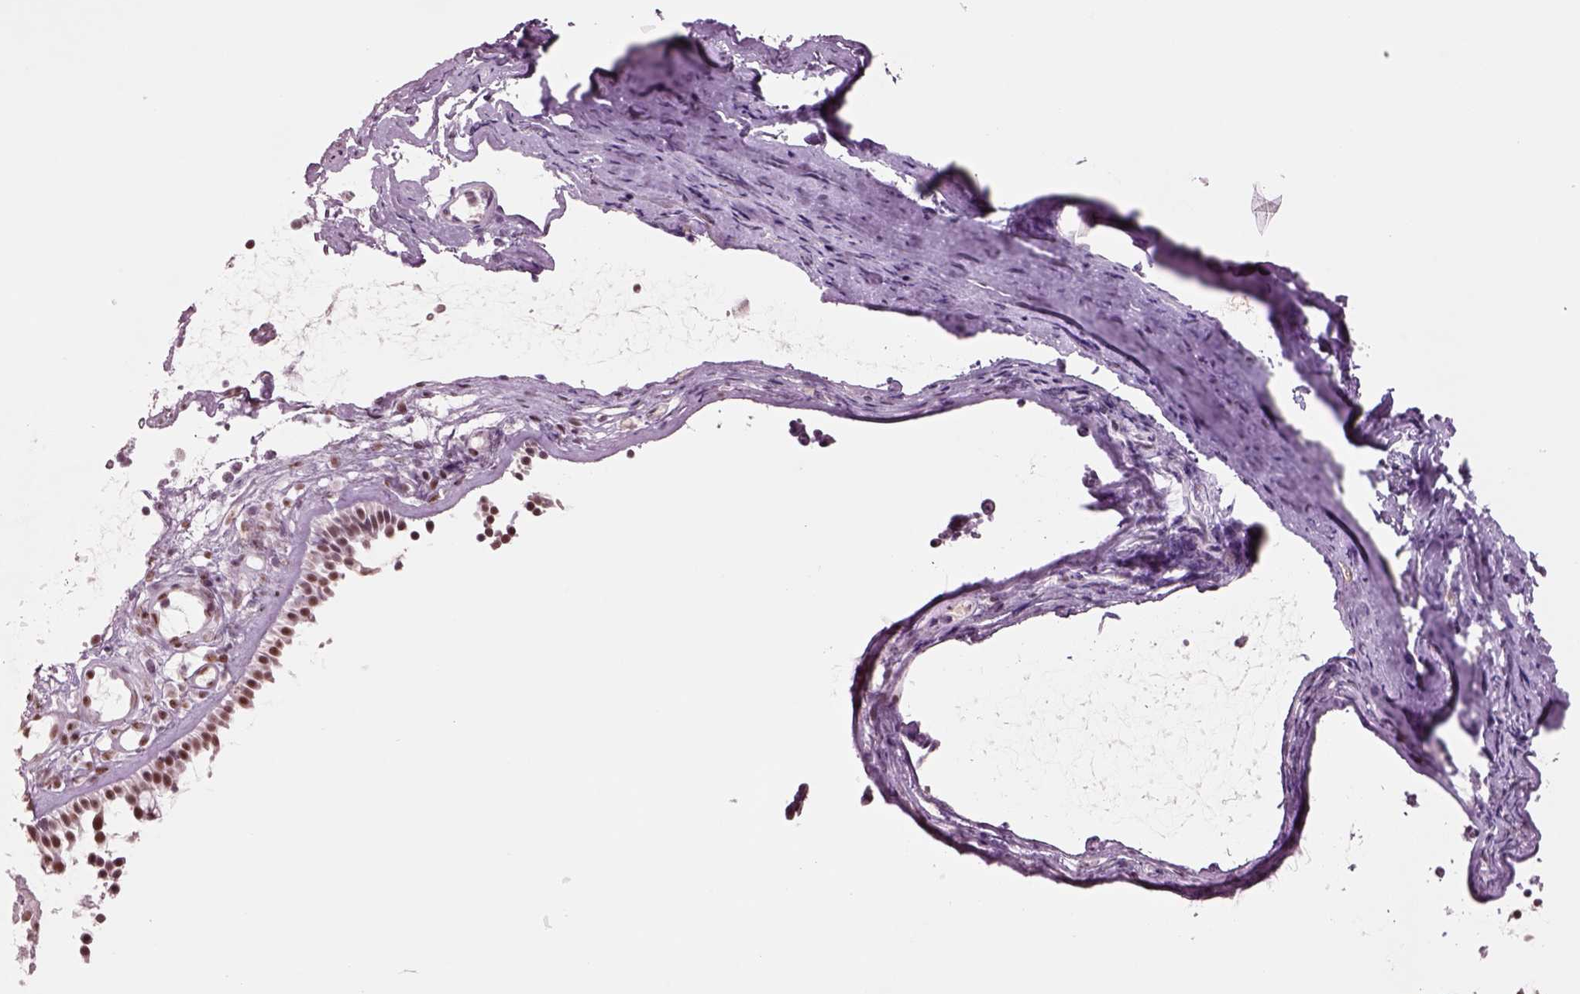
{"staining": {"intensity": "strong", "quantity": ">75%", "location": "nuclear"}, "tissue": "nasopharynx", "cell_type": "Respiratory epithelial cells", "image_type": "normal", "snomed": [{"axis": "morphology", "description": "Normal tissue, NOS"}, {"axis": "topography", "description": "Nasopharynx"}], "caption": "Nasopharynx stained with a brown dye demonstrates strong nuclear positive staining in approximately >75% of respiratory epithelial cells.", "gene": "SEPHS1", "patient": {"sex": "male", "age": 68}}